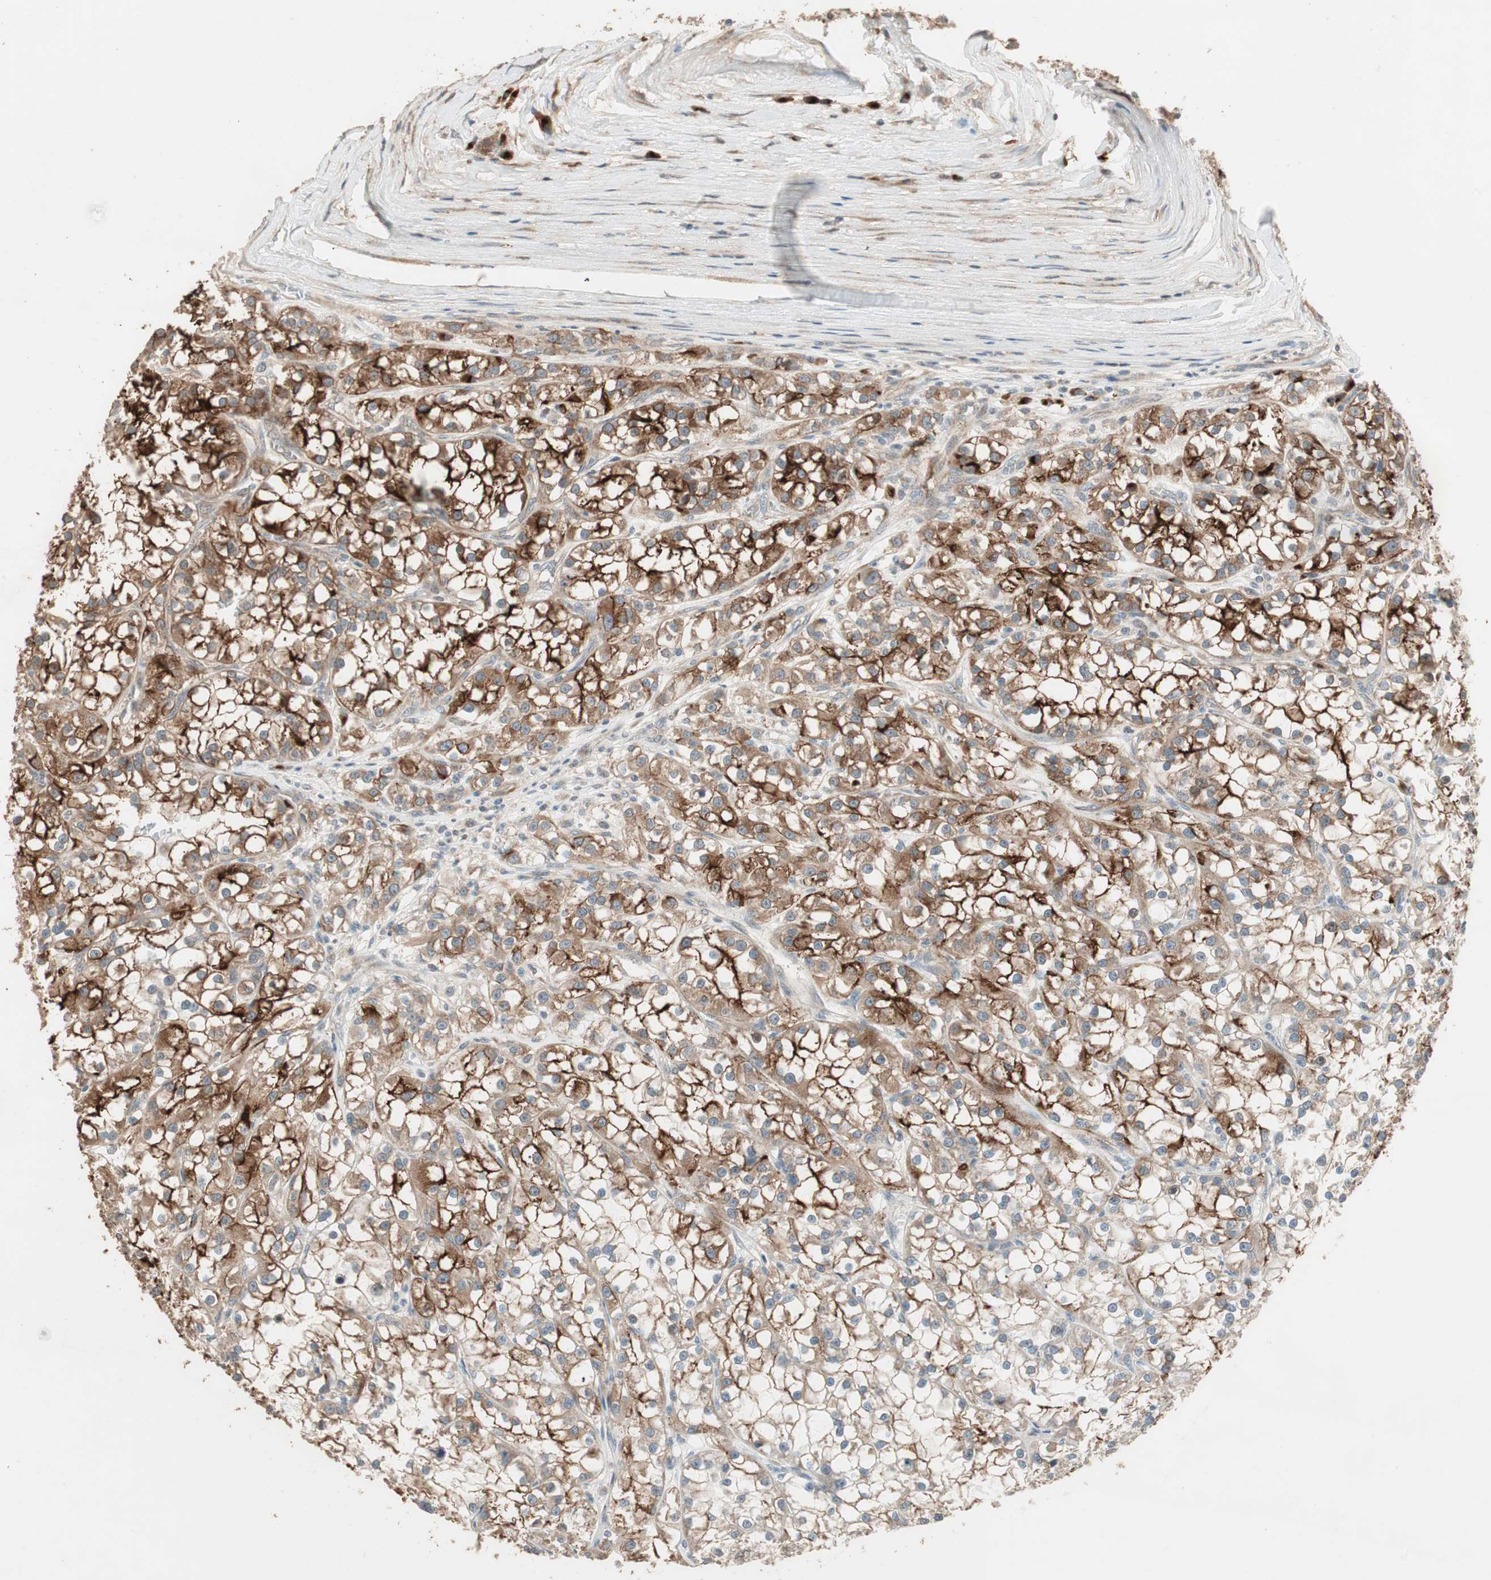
{"staining": {"intensity": "strong", "quantity": ">75%", "location": "cytoplasmic/membranous"}, "tissue": "renal cancer", "cell_type": "Tumor cells", "image_type": "cancer", "snomed": [{"axis": "morphology", "description": "Adenocarcinoma, NOS"}, {"axis": "topography", "description": "Kidney"}], "caption": "Immunohistochemical staining of human renal cancer demonstrates high levels of strong cytoplasmic/membranous expression in about >75% of tumor cells. The staining was performed using DAB to visualize the protein expression in brown, while the nuclei were stained in blue with hematoxylin (Magnification: 20x).", "gene": "RARRES1", "patient": {"sex": "female", "age": 52}}